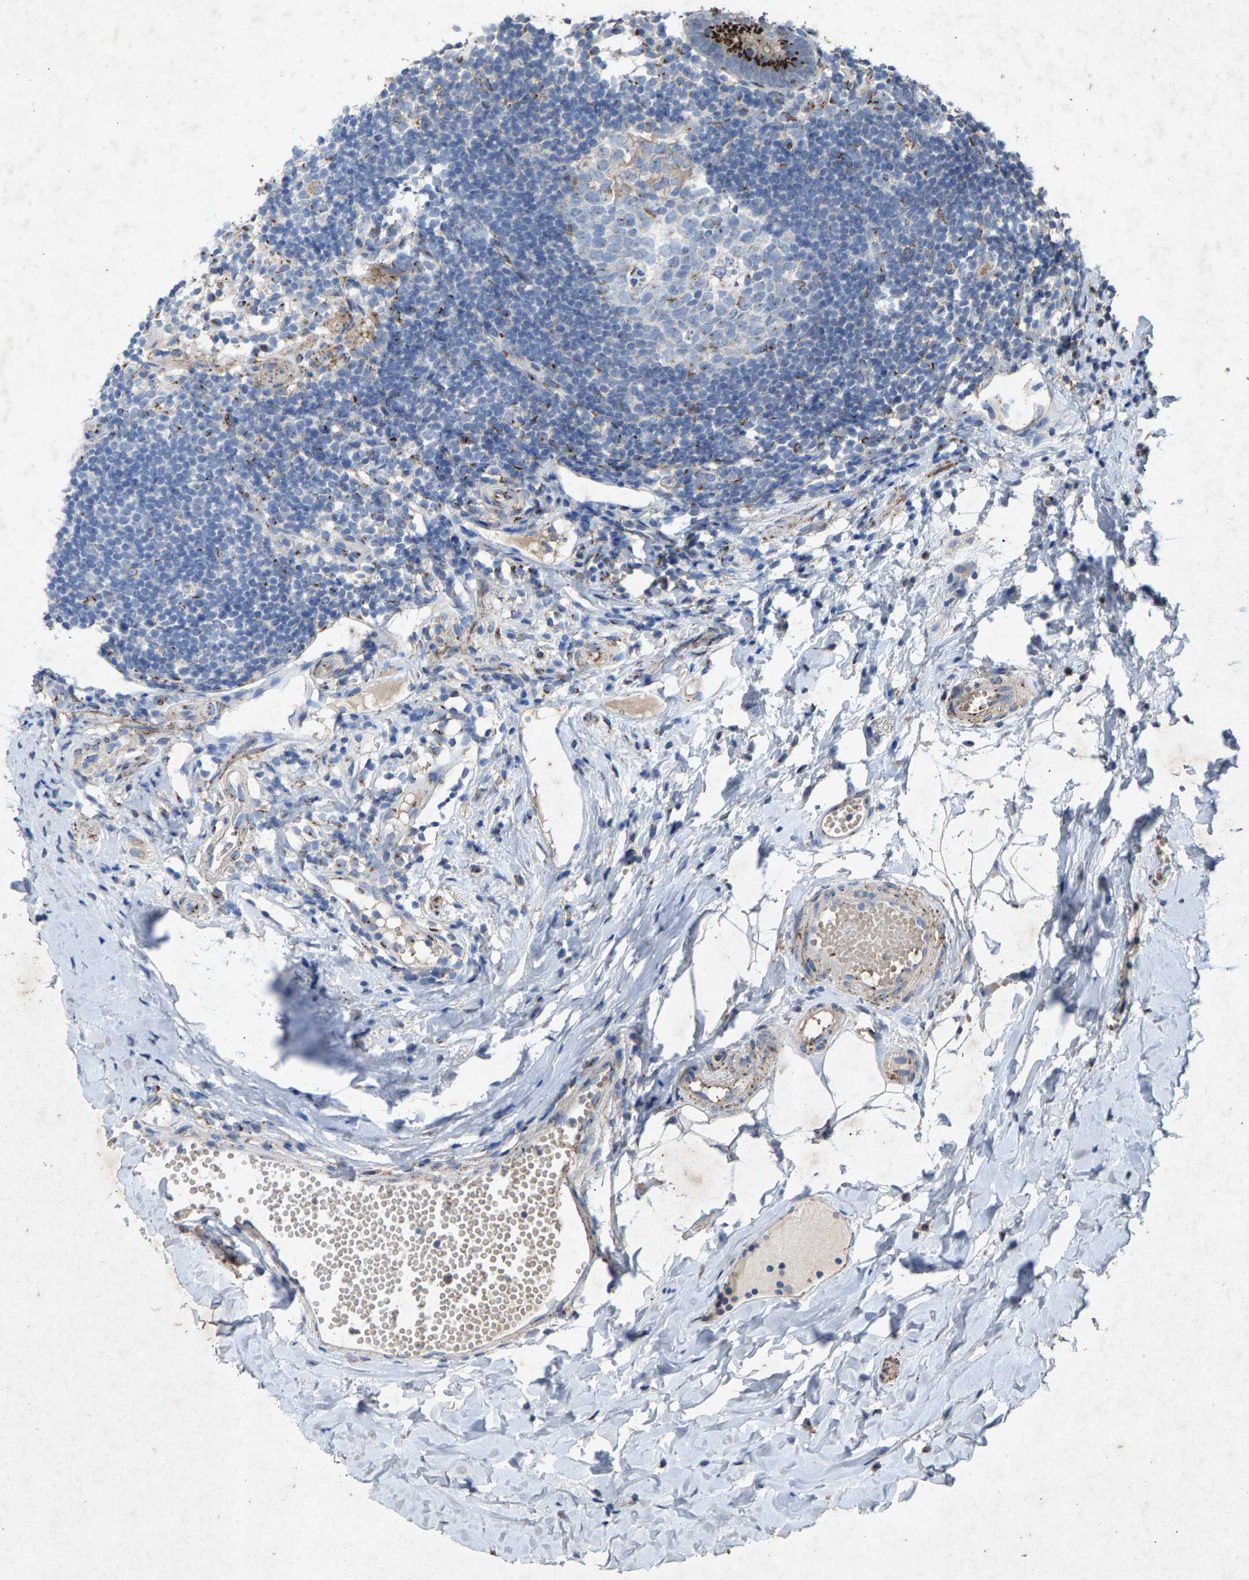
{"staining": {"intensity": "strong", "quantity": ">75%", "location": "cytoplasmic/membranous"}, "tissue": "appendix", "cell_type": "Glandular cells", "image_type": "normal", "snomed": [{"axis": "morphology", "description": "Normal tissue, NOS"}, {"axis": "topography", "description": "Appendix"}], "caption": "Strong cytoplasmic/membranous expression for a protein is seen in approximately >75% of glandular cells of normal appendix using IHC.", "gene": "MAN2A1", "patient": {"sex": "female", "age": 20}}